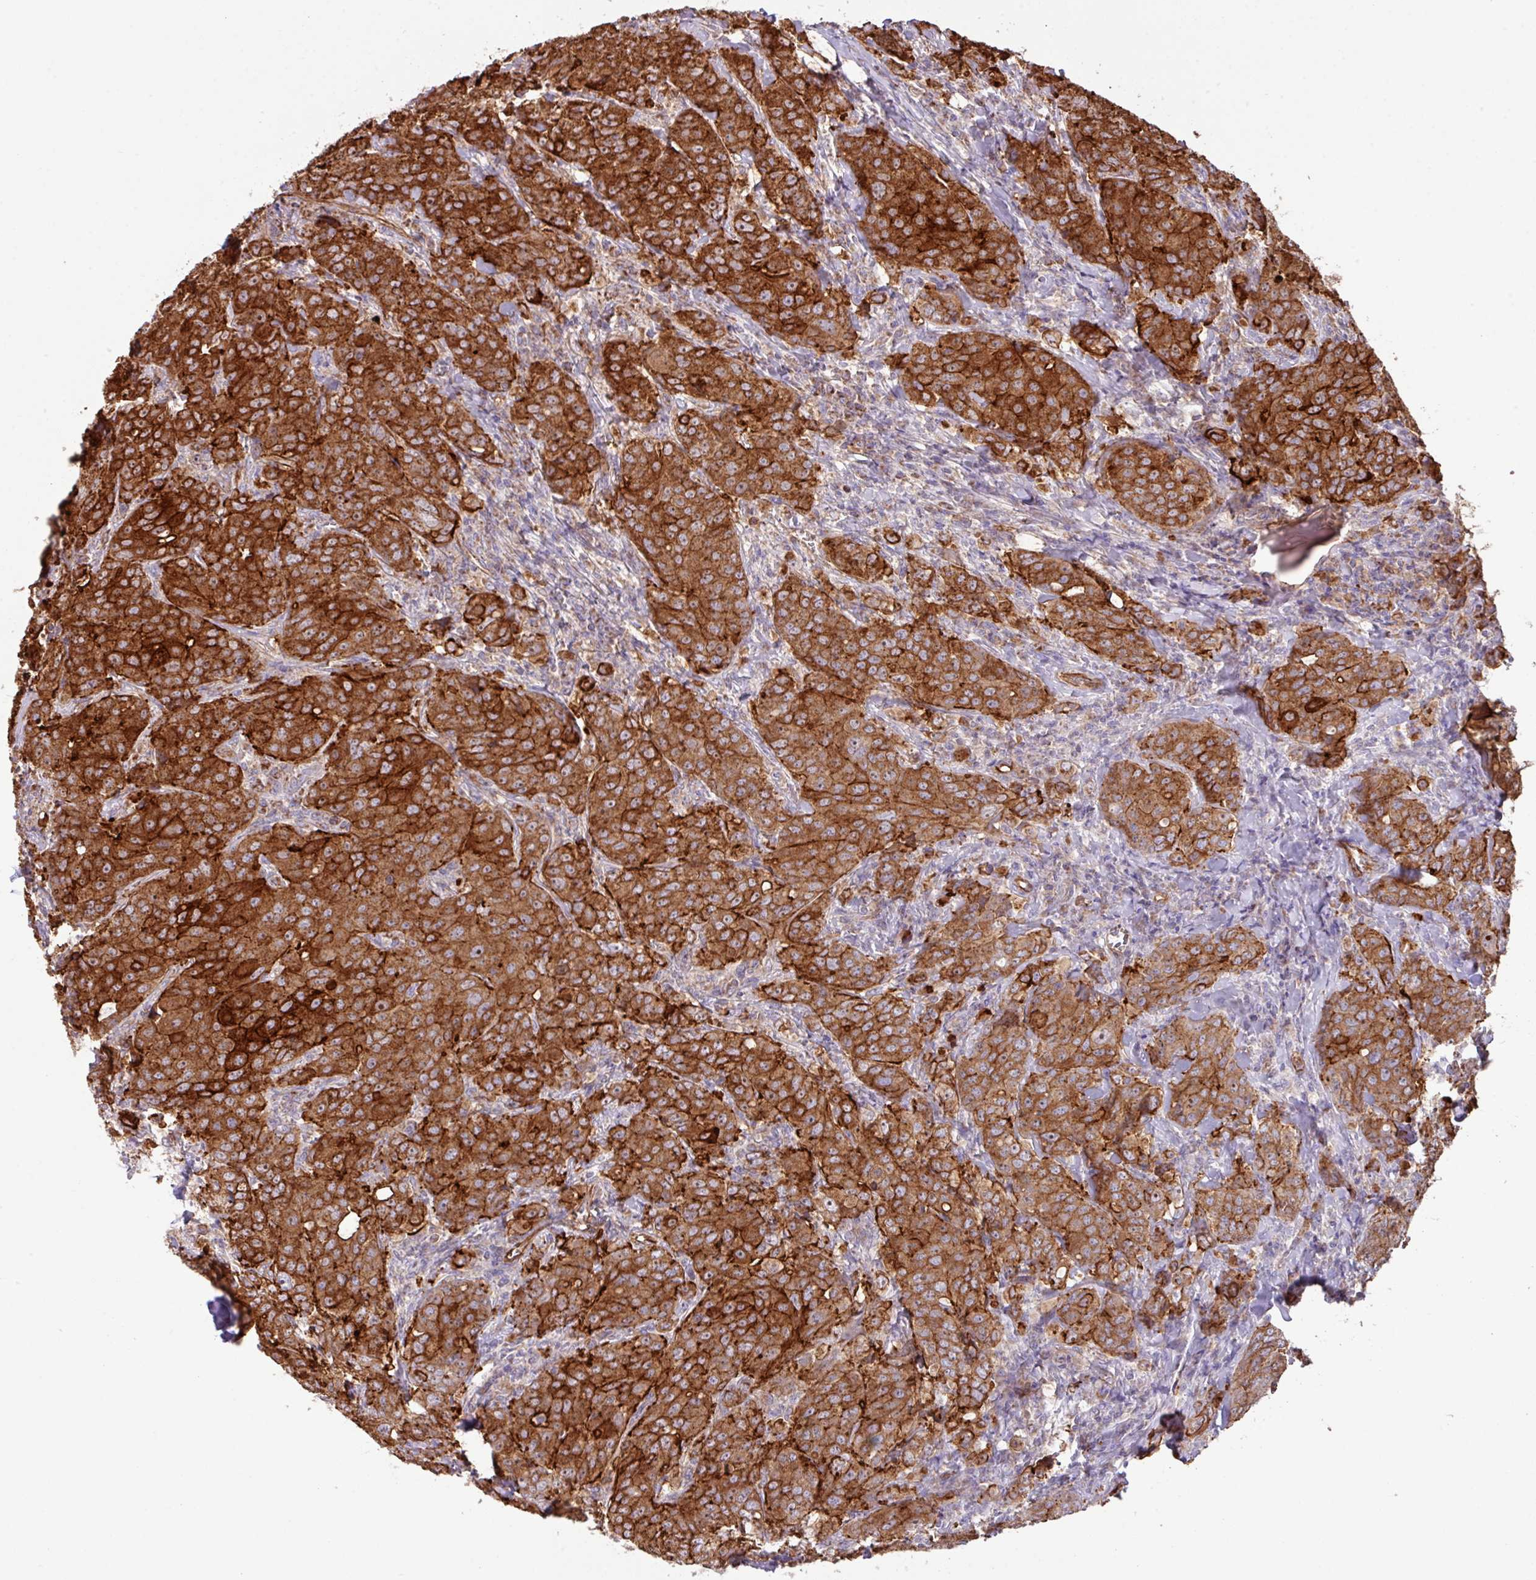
{"staining": {"intensity": "strong", "quantity": ">75%", "location": "cytoplasmic/membranous"}, "tissue": "breast cancer", "cell_type": "Tumor cells", "image_type": "cancer", "snomed": [{"axis": "morphology", "description": "Duct carcinoma"}, {"axis": "topography", "description": "Breast"}], "caption": "Breast infiltrating ductal carcinoma stained with a brown dye displays strong cytoplasmic/membranous positive positivity in approximately >75% of tumor cells.", "gene": "LRRC53", "patient": {"sex": "female", "age": 43}}